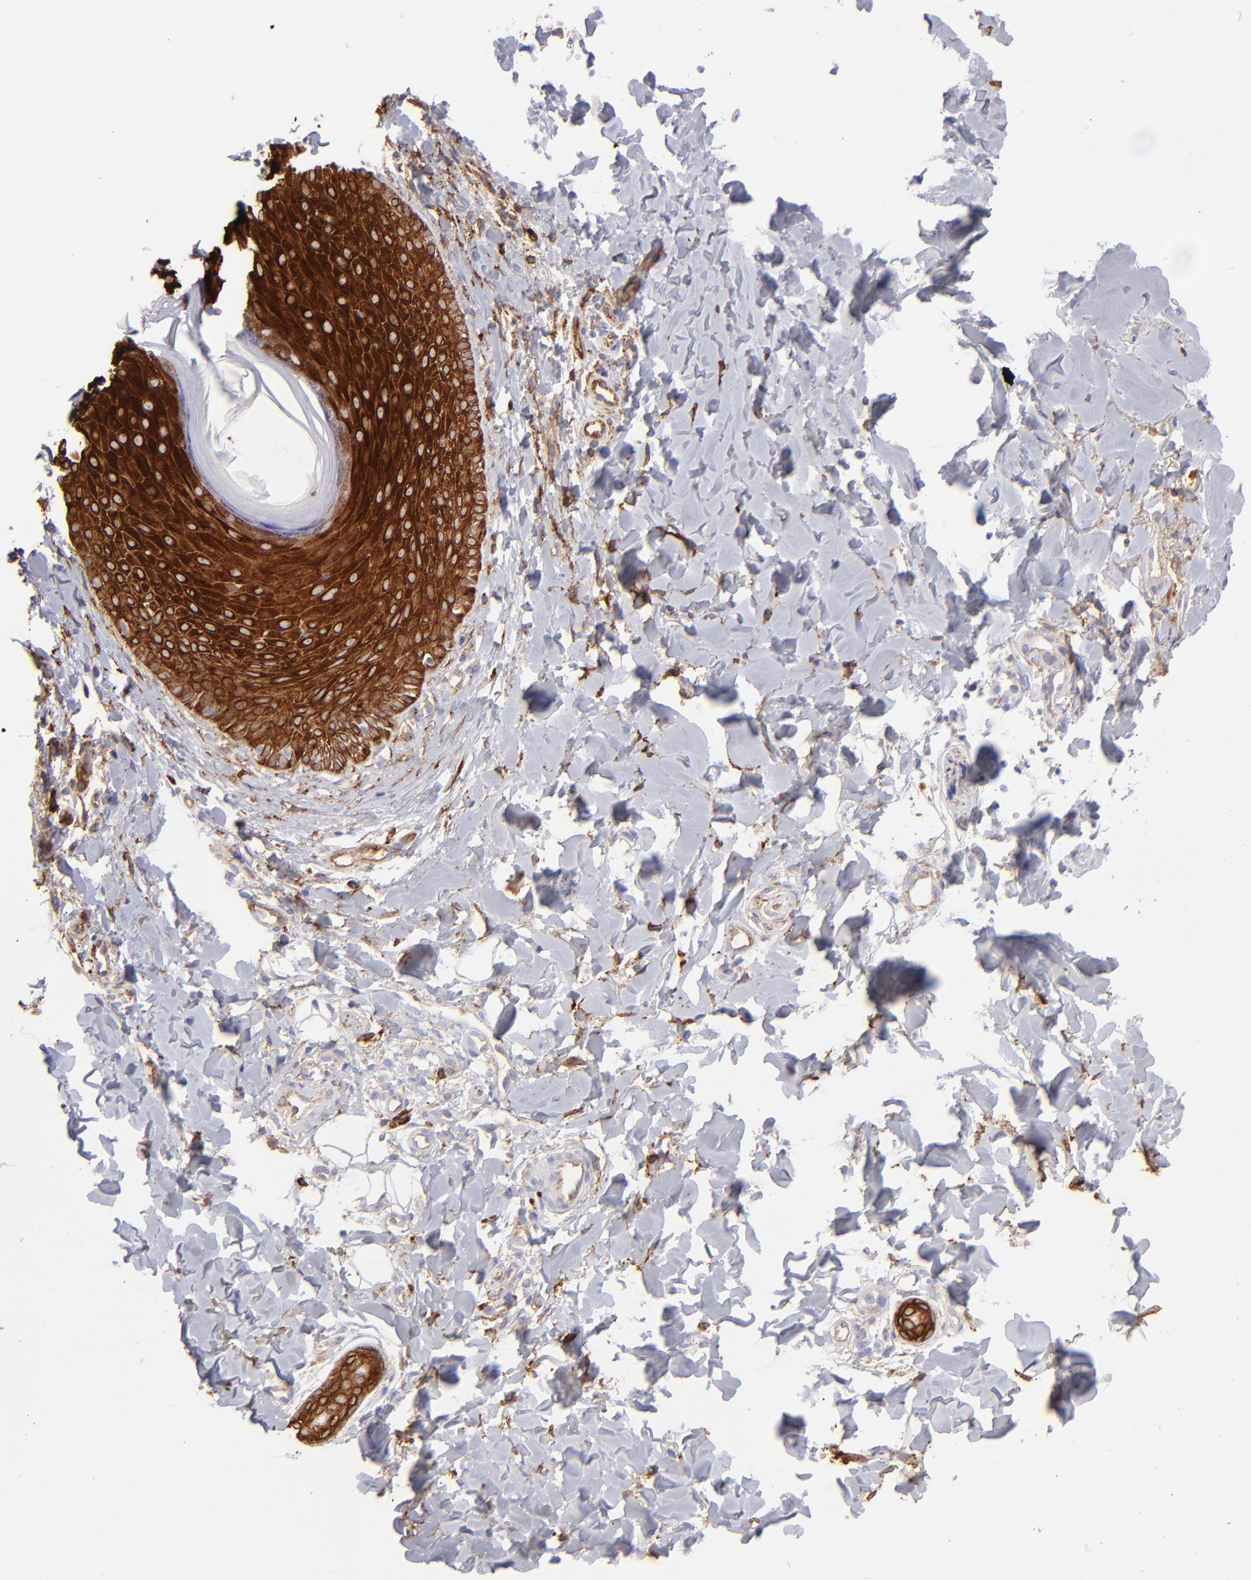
{"staining": {"intensity": "strong", "quantity": ">75%", "location": "cytoplasmic/membranous"}, "tissue": "skin", "cell_type": "Epidermal cells", "image_type": "normal", "snomed": [{"axis": "morphology", "description": "Normal tissue, NOS"}, {"axis": "morphology", "description": "Inflammation, NOS"}, {"axis": "topography", "description": "Soft tissue"}, {"axis": "topography", "description": "Anal"}], "caption": "Skin stained with a brown dye shows strong cytoplasmic/membranous positive positivity in about >75% of epidermal cells.", "gene": "AHNAK2", "patient": {"sex": "female", "age": 15}}